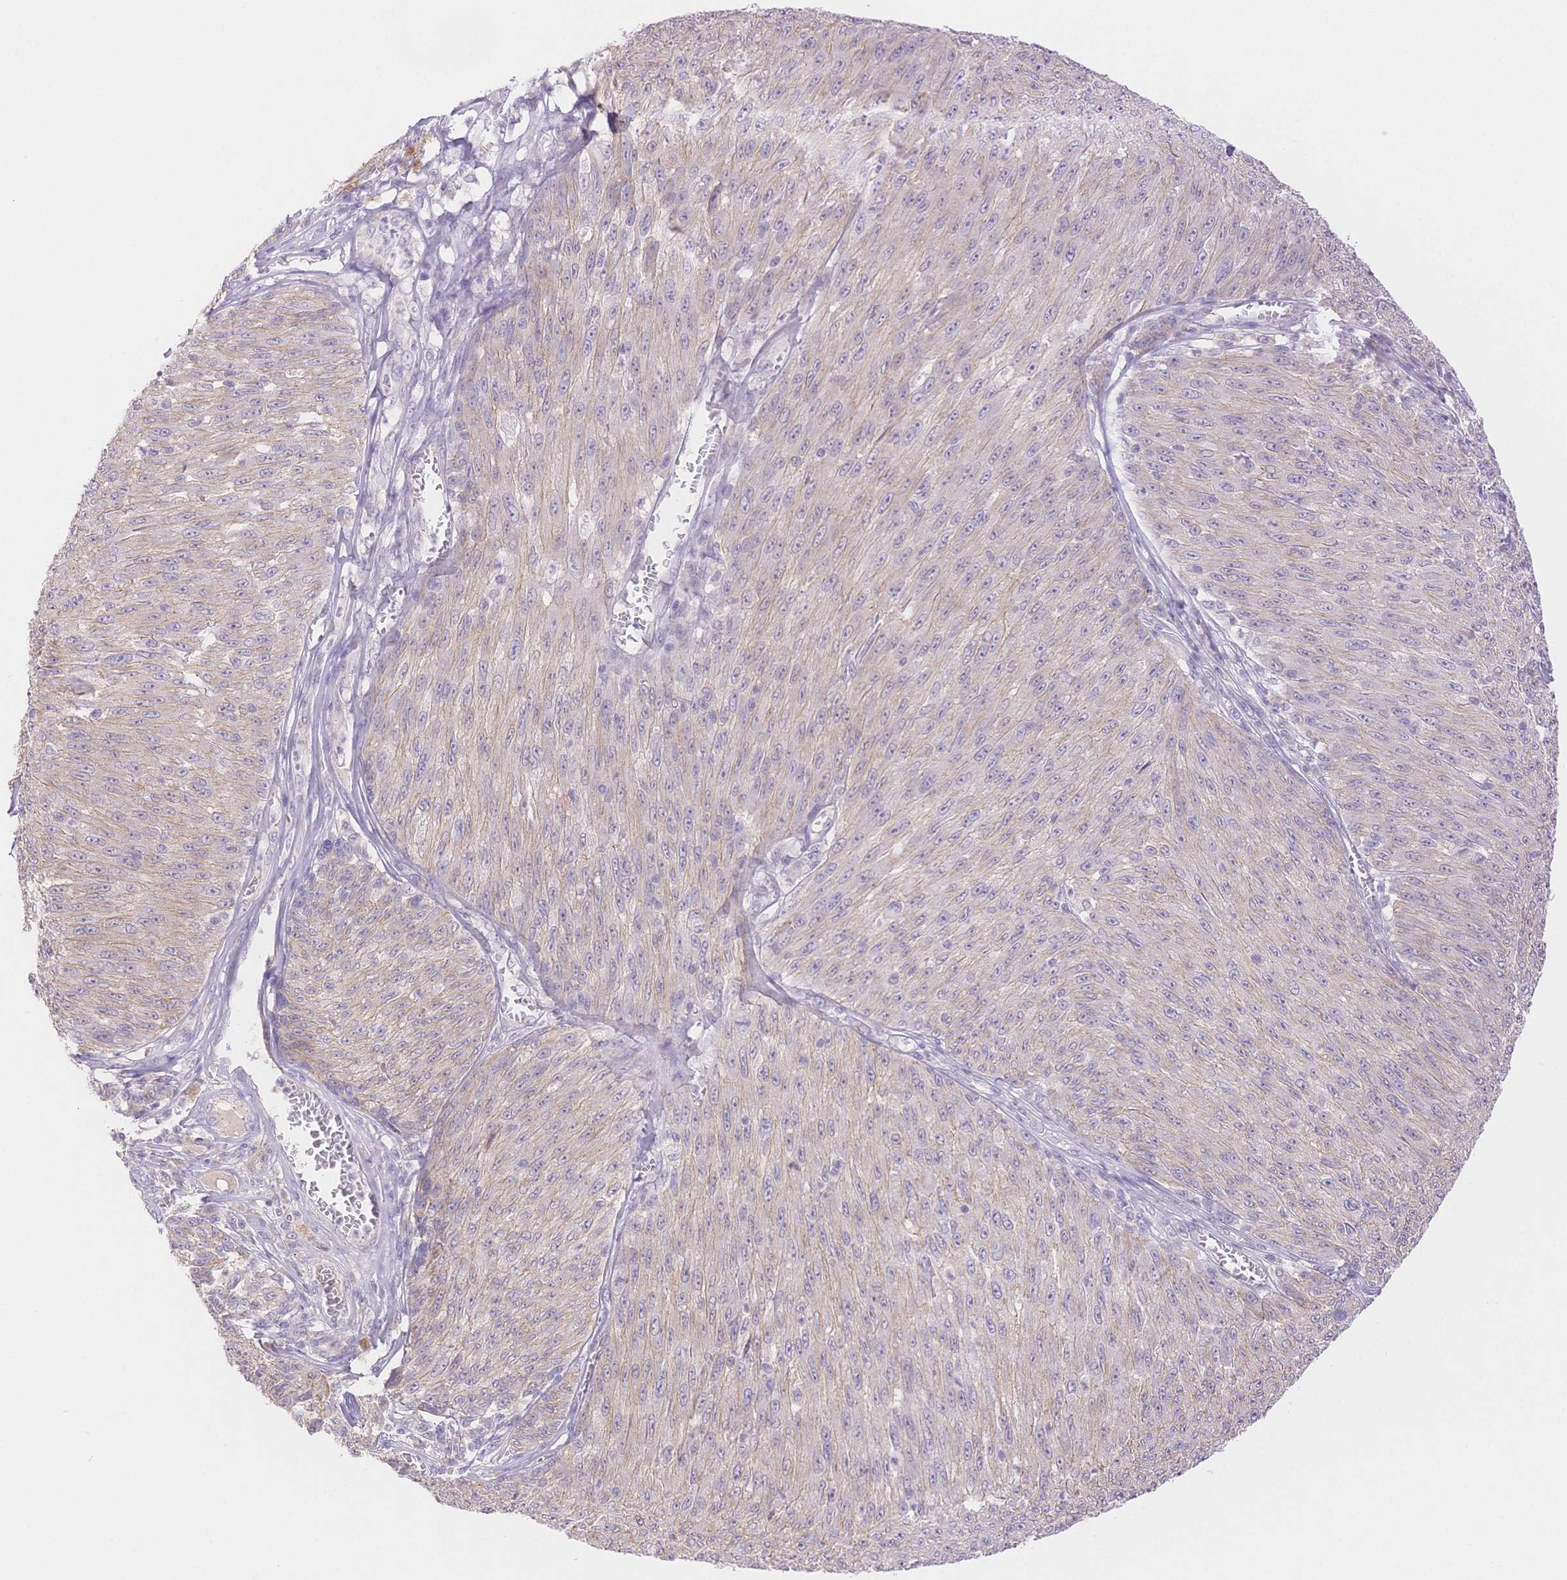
{"staining": {"intensity": "negative", "quantity": "none", "location": "none"}, "tissue": "melanoma", "cell_type": "Tumor cells", "image_type": "cancer", "snomed": [{"axis": "morphology", "description": "Malignant melanoma, NOS"}, {"axis": "topography", "description": "Skin"}], "caption": "Immunohistochemical staining of malignant melanoma exhibits no significant expression in tumor cells.", "gene": "WDR54", "patient": {"sex": "male", "age": 85}}